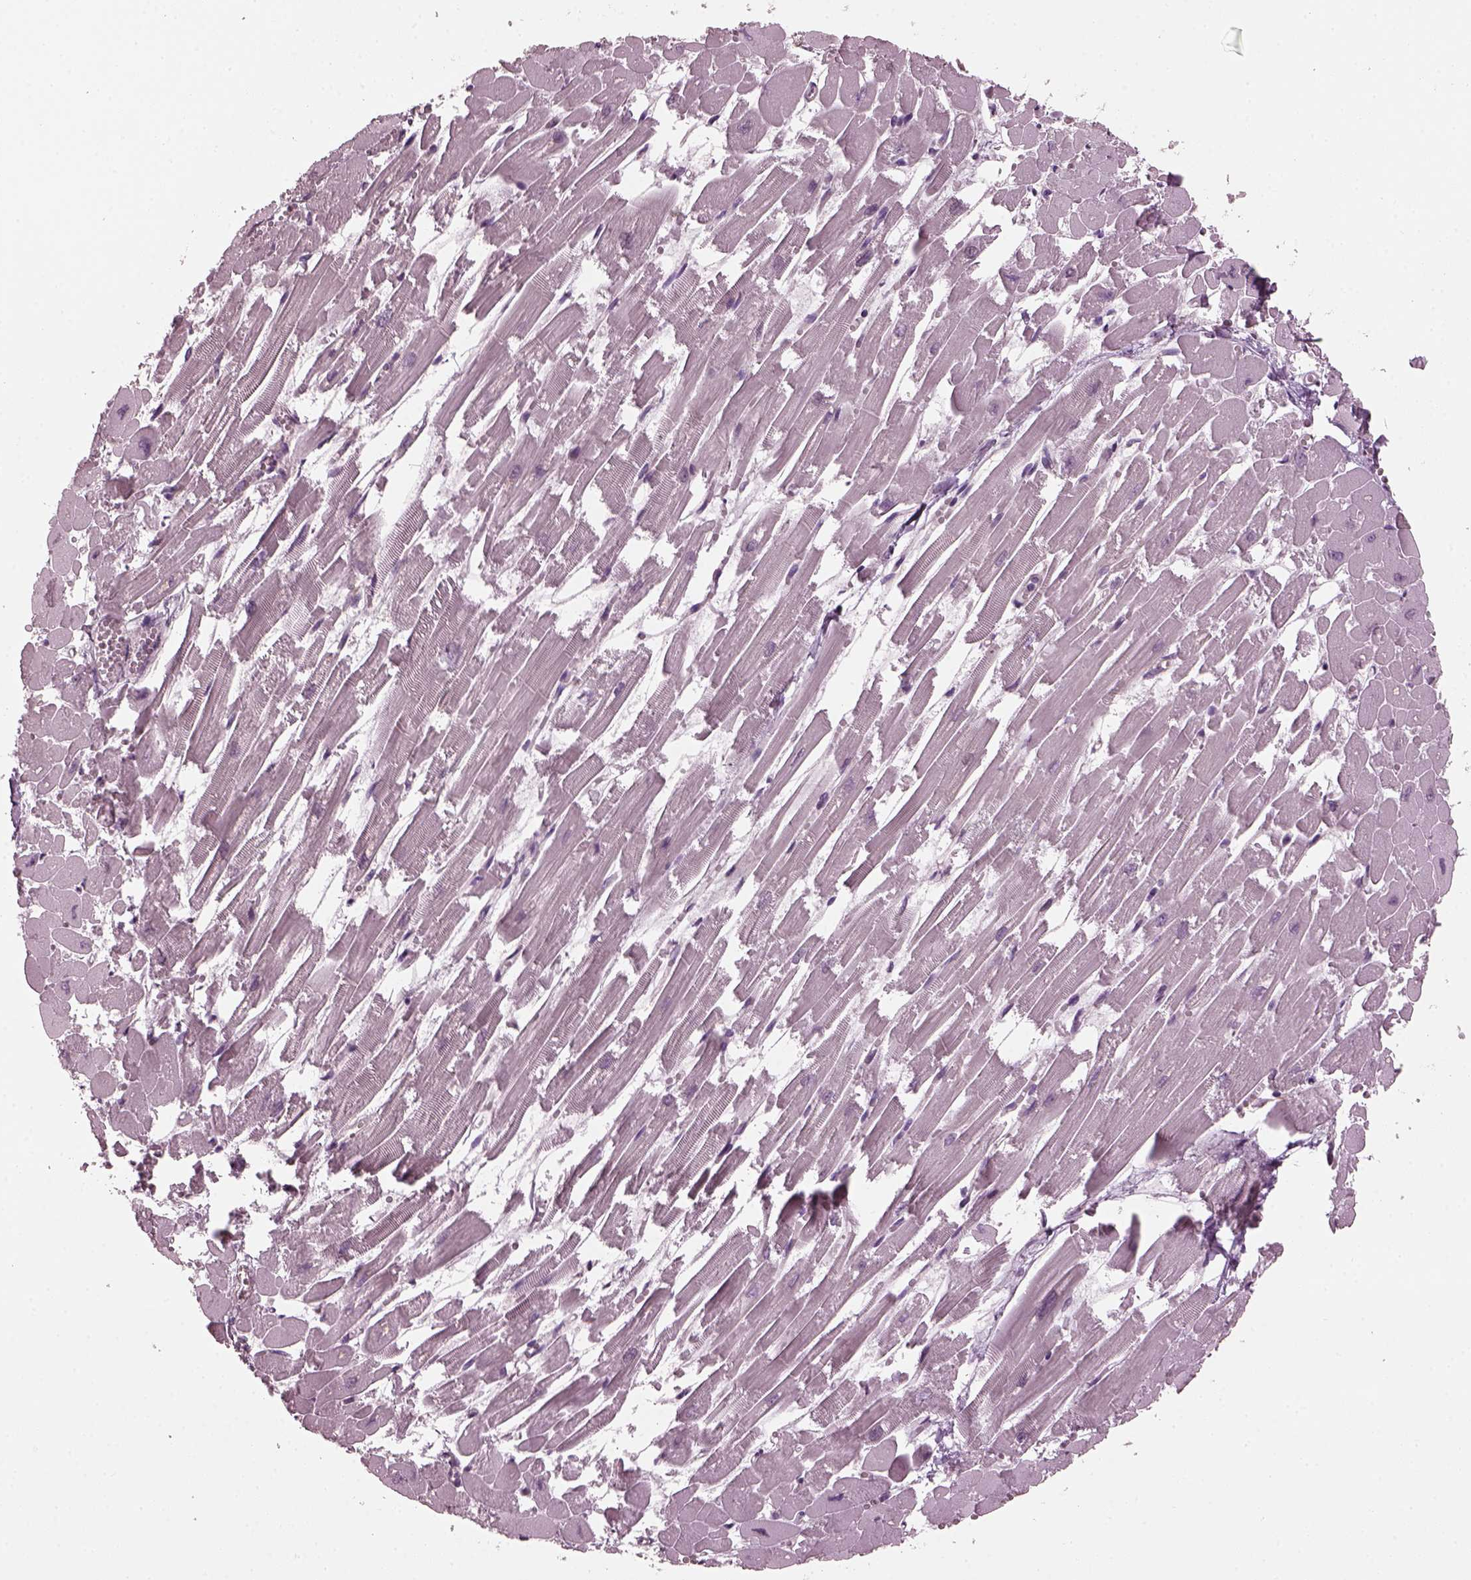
{"staining": {"intensity": "negative", "quantity": "none", "location": "none"}, "tissue": "heart muscle", "cell_type": "Cardiomyocytes", "image_type": "normal", "snomed": [{"axis": "morphology", "description": "Normal tissue, NOS"}, {"axis": "topography", "description": "Heart"}], "caption": "Protein analysis of normal heart muscle displays no significant positivity in cardiomyocytes. (Stains: DAB (3,3'-diaminobenzidine) immunohistochemistry (IHC) with hematoxylin counter stain, Microscopy: brightfield microscopy at high magnification).", "gene": "RUFY3", "patient": {"sex": "female", "age": 52}}